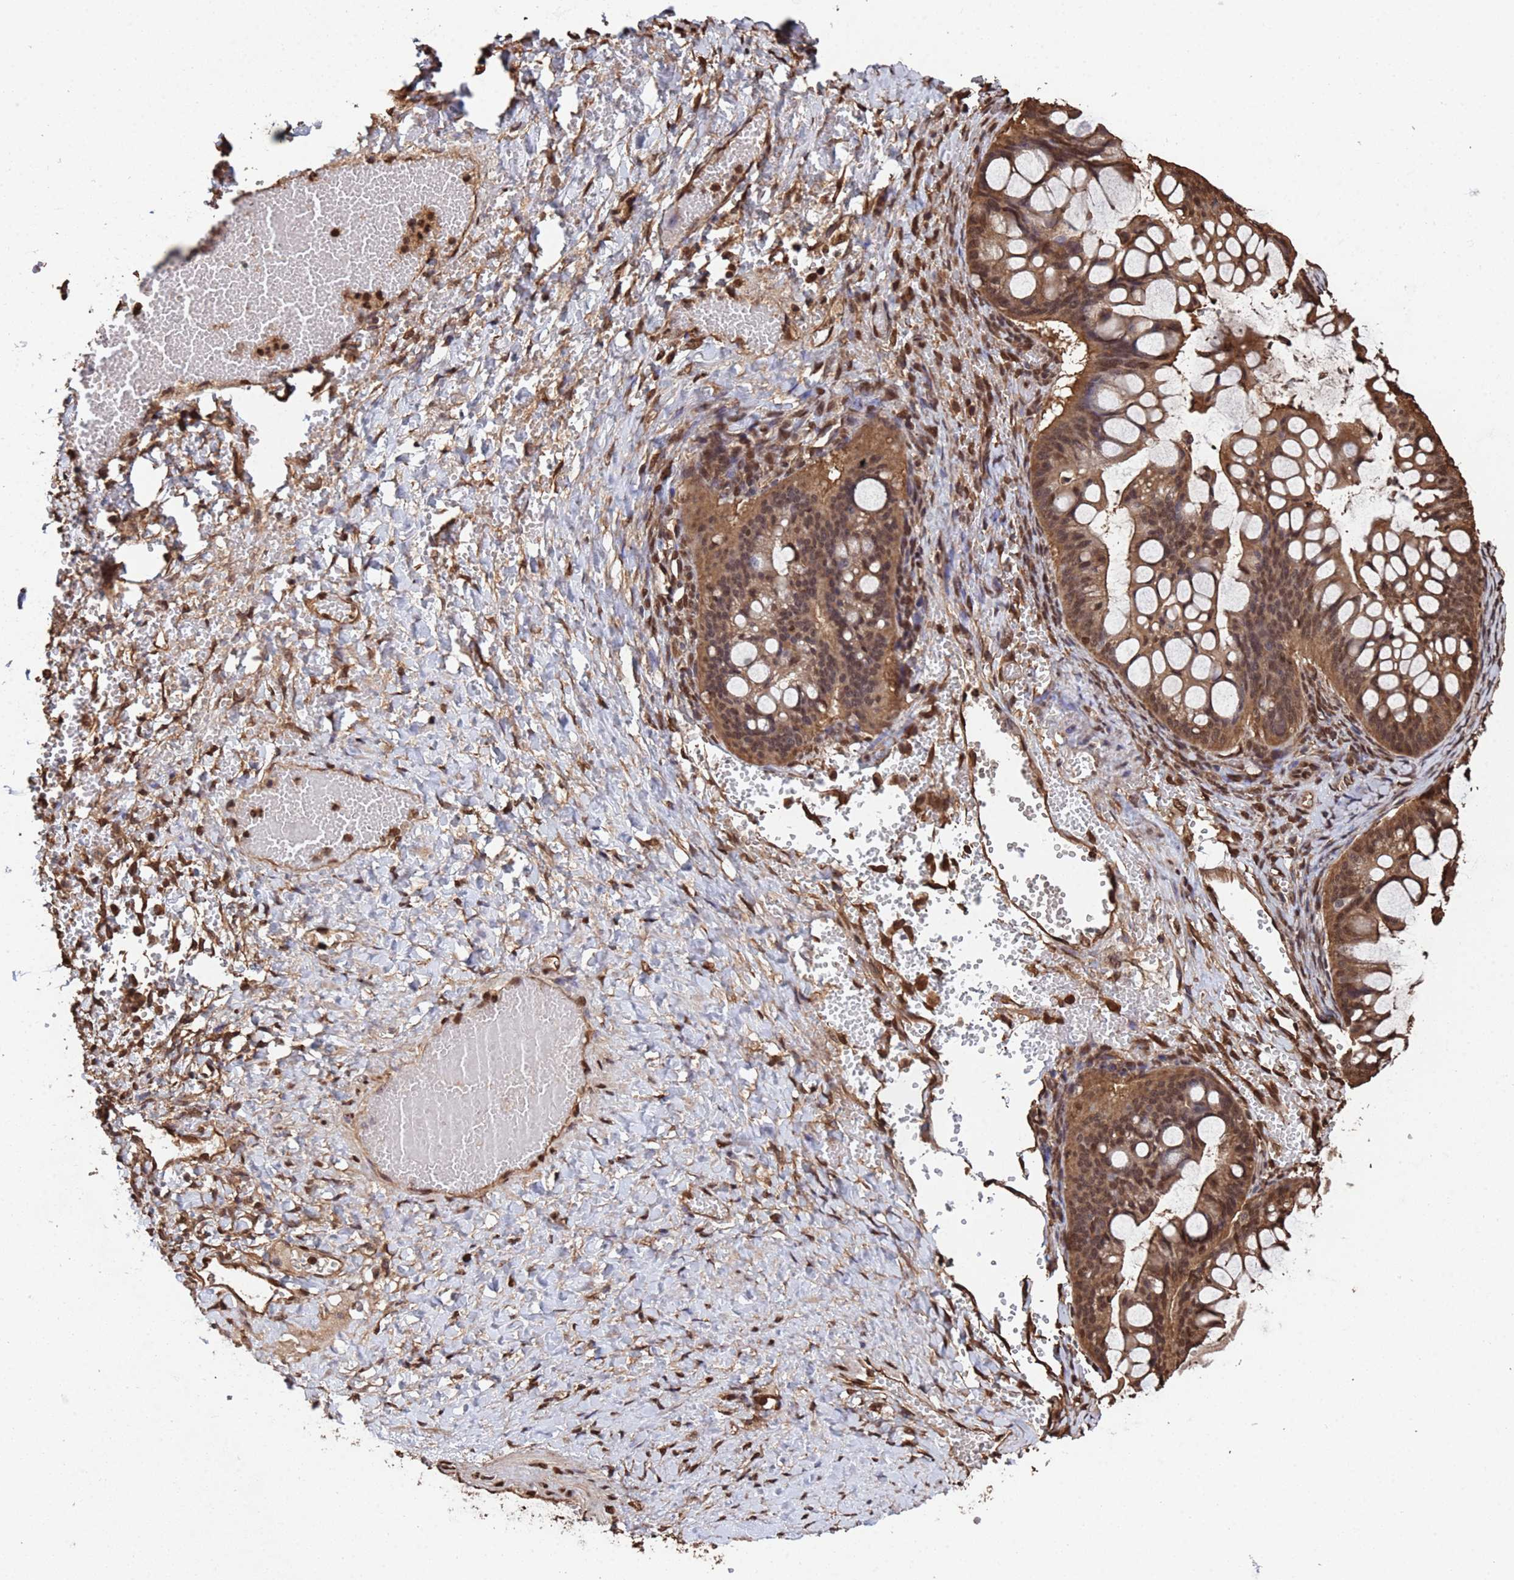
{"staining": {"intensity": "moderate", "quantity": "25%-75%", "location": "cytoplasmic/membranous,nuclear"}, "tissue": "ovarian cancer", "cell_type": "Tumor cells", "image_type": "cancer", "snomed": [{"axis": "morphology", "description": "Cystadenocarcinoma, mucinous, NOS"}, {"axis": "topography", "description": "Ovary"}], "caption": "Ovarian cancer (mucinous cystadenocarcinoma) stained with a brown dye reveals moderate cytoplasmic/membranous and nuclear positive staining in about 25%-75% of tumor cells.", "gene": "SUMO4", "patient": {"sex": "female", "age": 73}}